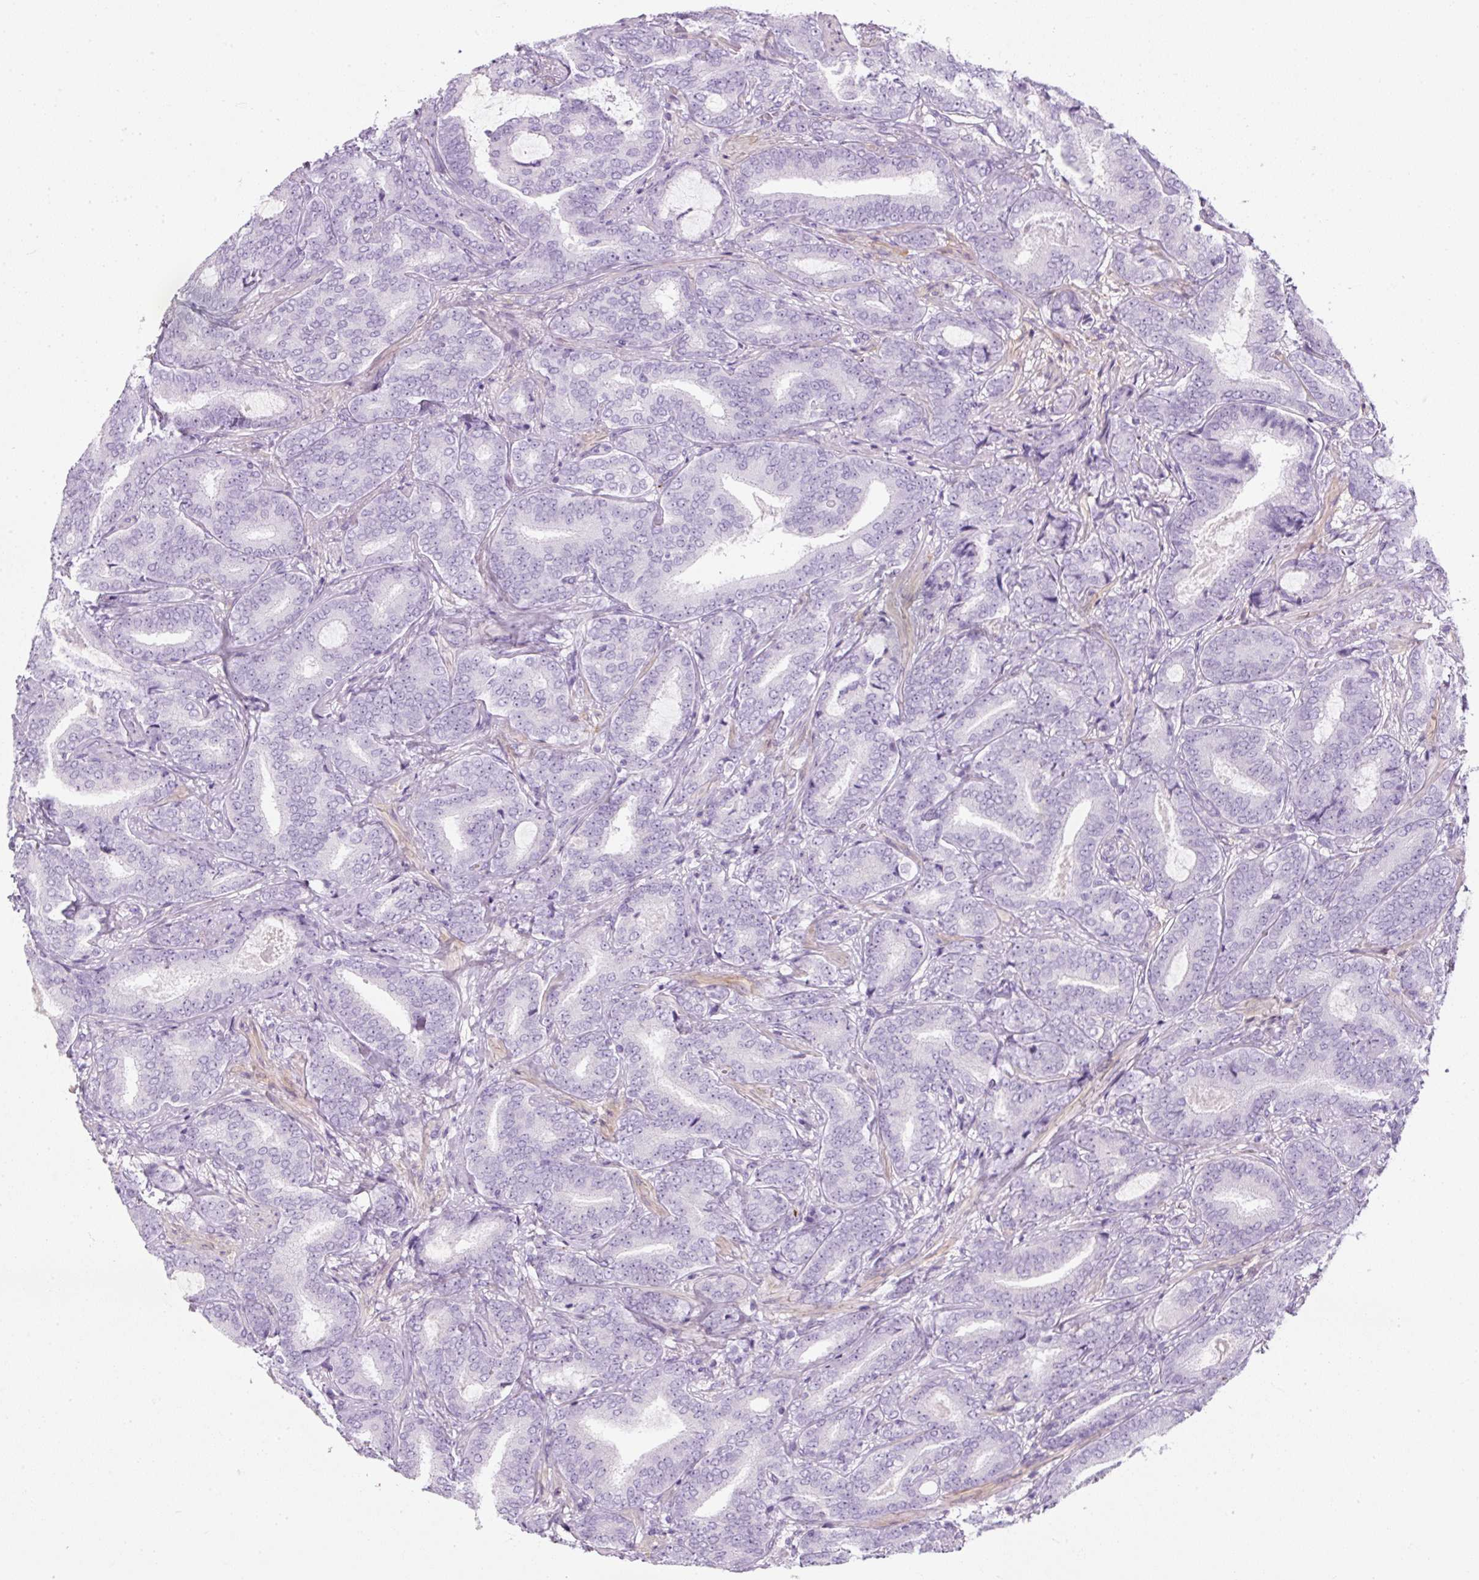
{"staining": {"intensity": "negative", "quantity": "none", "location": "none"}, "tissue": "prostate cancer", "cell_type": "Tumor cells", "image_type": "cancer", "snomed": [{"axis": "morphology", "description": "Adenocarcinoma, Low grade"}, {"axis": "topography", "description": "Prostate and seminal vesicle, NOS"}], "caption": "IHC image of neoplastic tissue: human prostate low-grade adenocarcinoma stained with DAB demonstrates no significant protein positivity in tumor cells.", "gene": "PF4V1", "patient": {"sex": "male", "age": 61}}